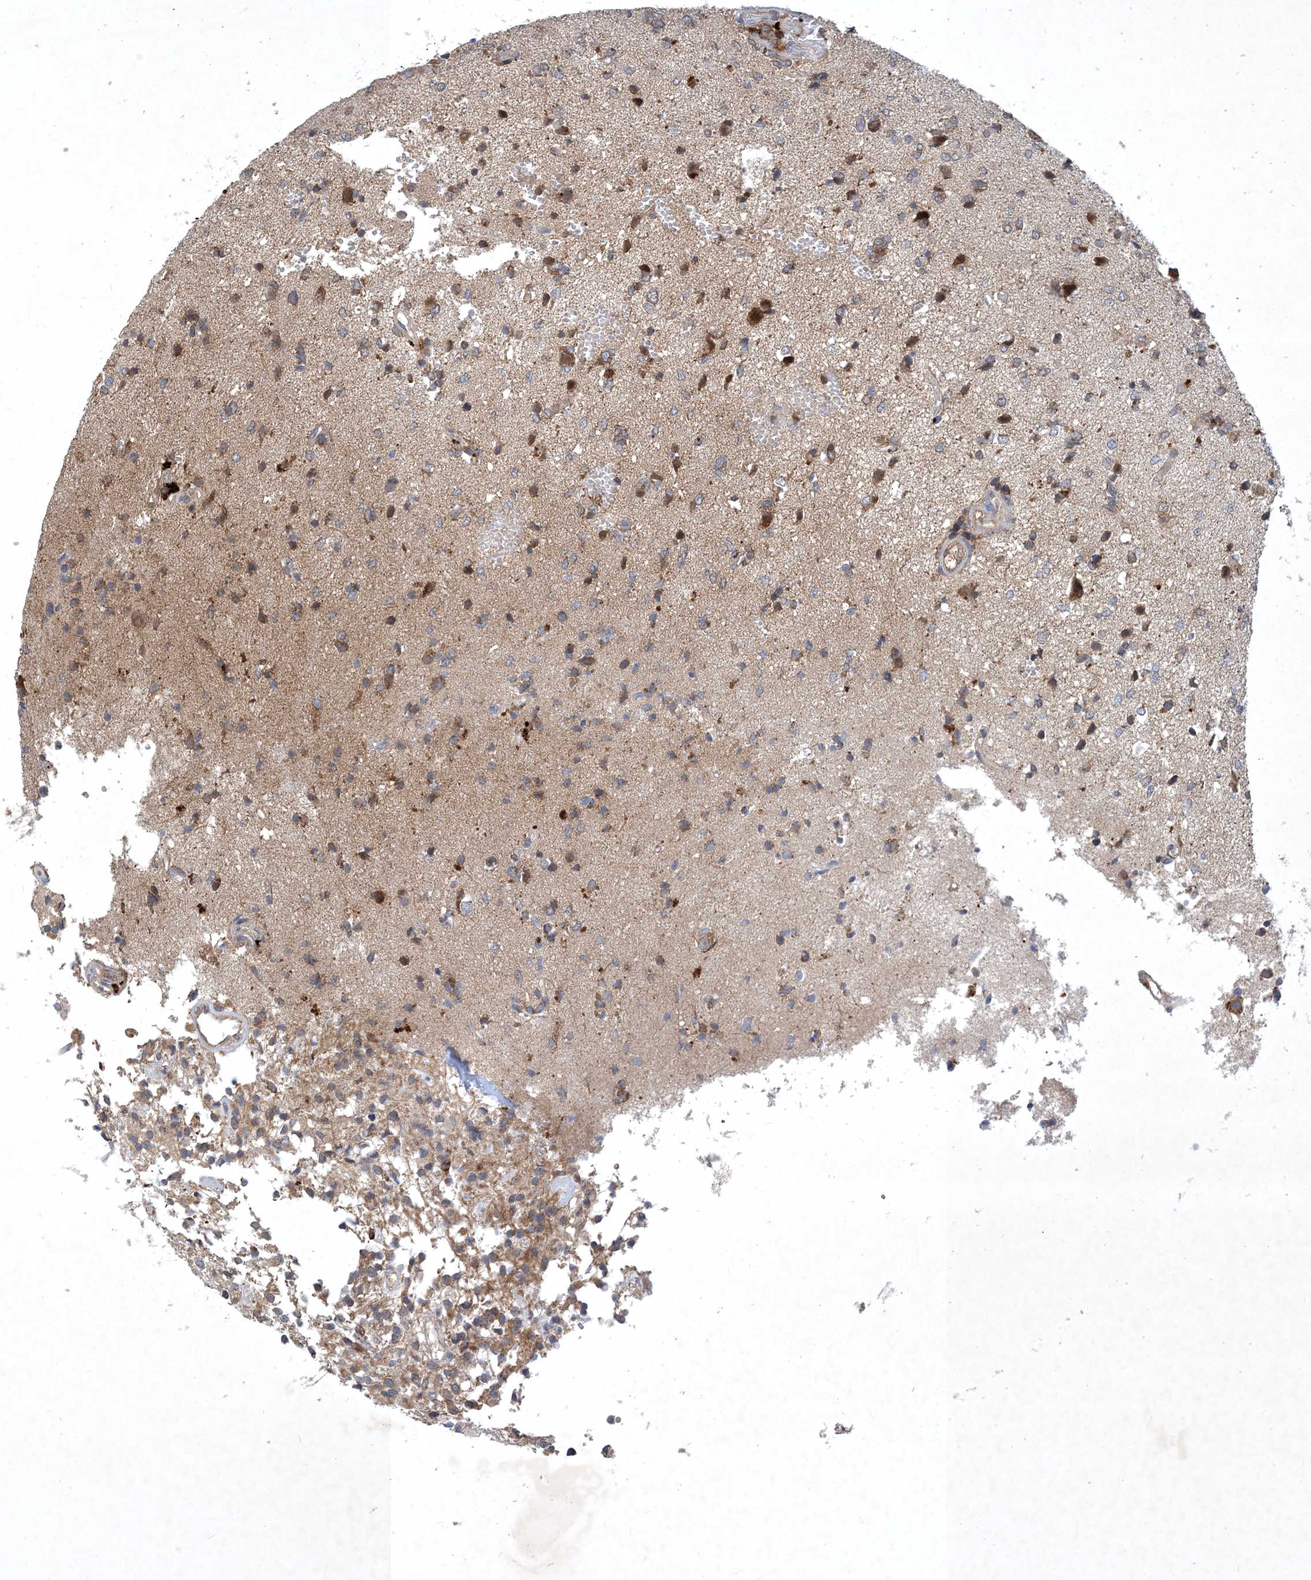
{"staining": {"intensity": "weak", "quantity": "25%-75%", "location": "cytoplasmic/membranous"}, "tissue": "glioma", "cell_type": "Tumor cells", "image_type": "cancer", "snomed": [{"axis": "morphology", "description": "Glioma, malignant, High grade"}, {"axis": "topography", "description": "Brain"}], "caption": "An image of human malignant high-grade glioma stained for a protein displays weak cytoplasmic/membranous brown staining in tumor cells. (IHC, brightfield microscopy, high magnification).", "gene": "STK19", "patient": {"sex": "female", "age": 59}}